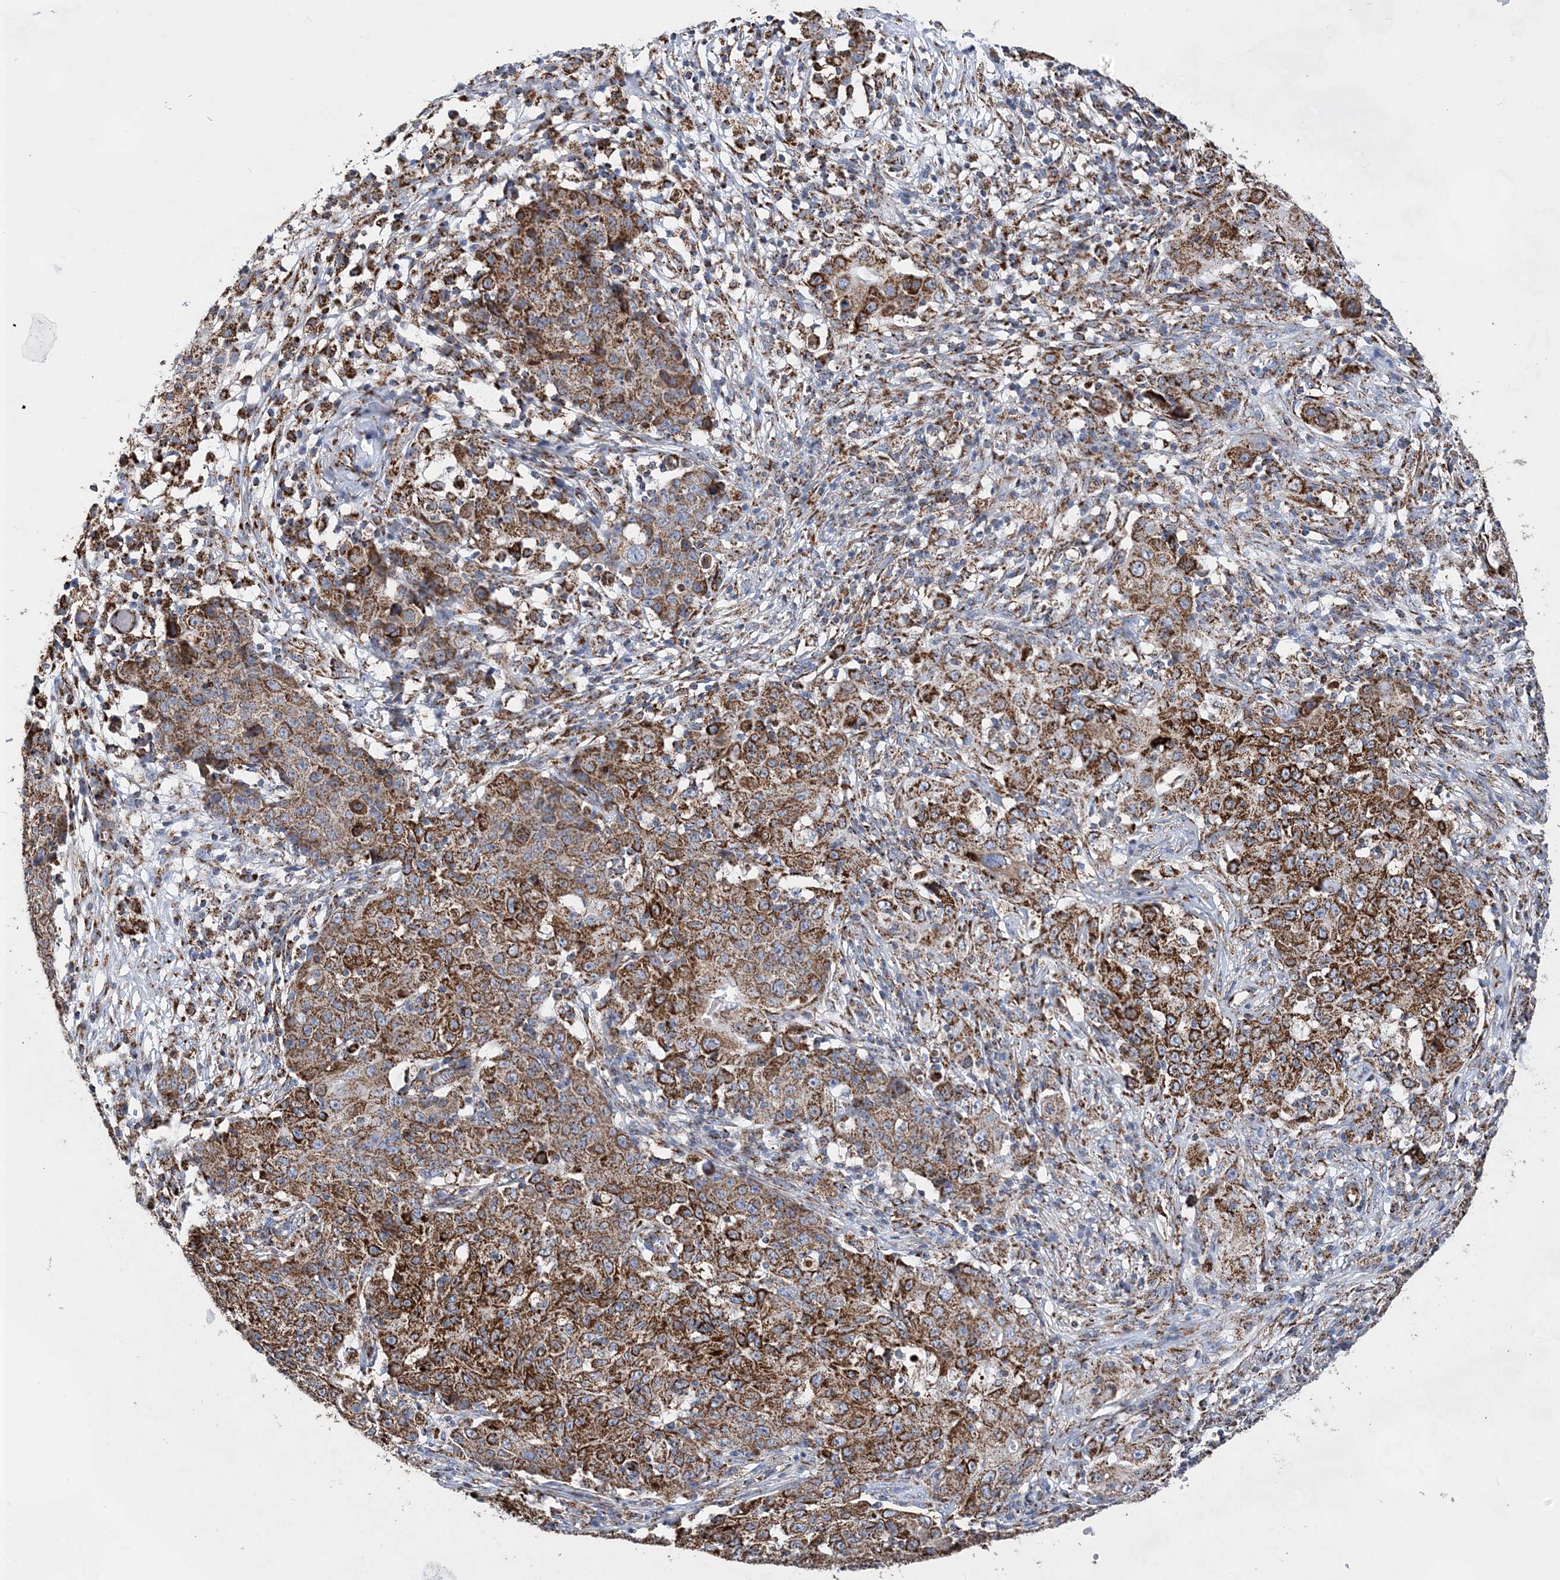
{"staining": {"intensity": "strong", "quantity": ">75%", "location": "cytoplasmic/membranous"}, "tissue": "ovarian cancer", "cell_type": "Tumor cells", "image_type": "cancer", "snomed": [{"axis": "morphology", "description": "Carcinoma, endometroid"}, {"axis": "topography", "description": "Ovary"}], "caption": "Ovarian cancer was stained to show a protein in brown. There is high levels of strong cytoplasmic/membranous positivity in approximately >75% of tumor cells.", "gene": "ACOT9", "patient": {"sex": "female", "age": 42}}